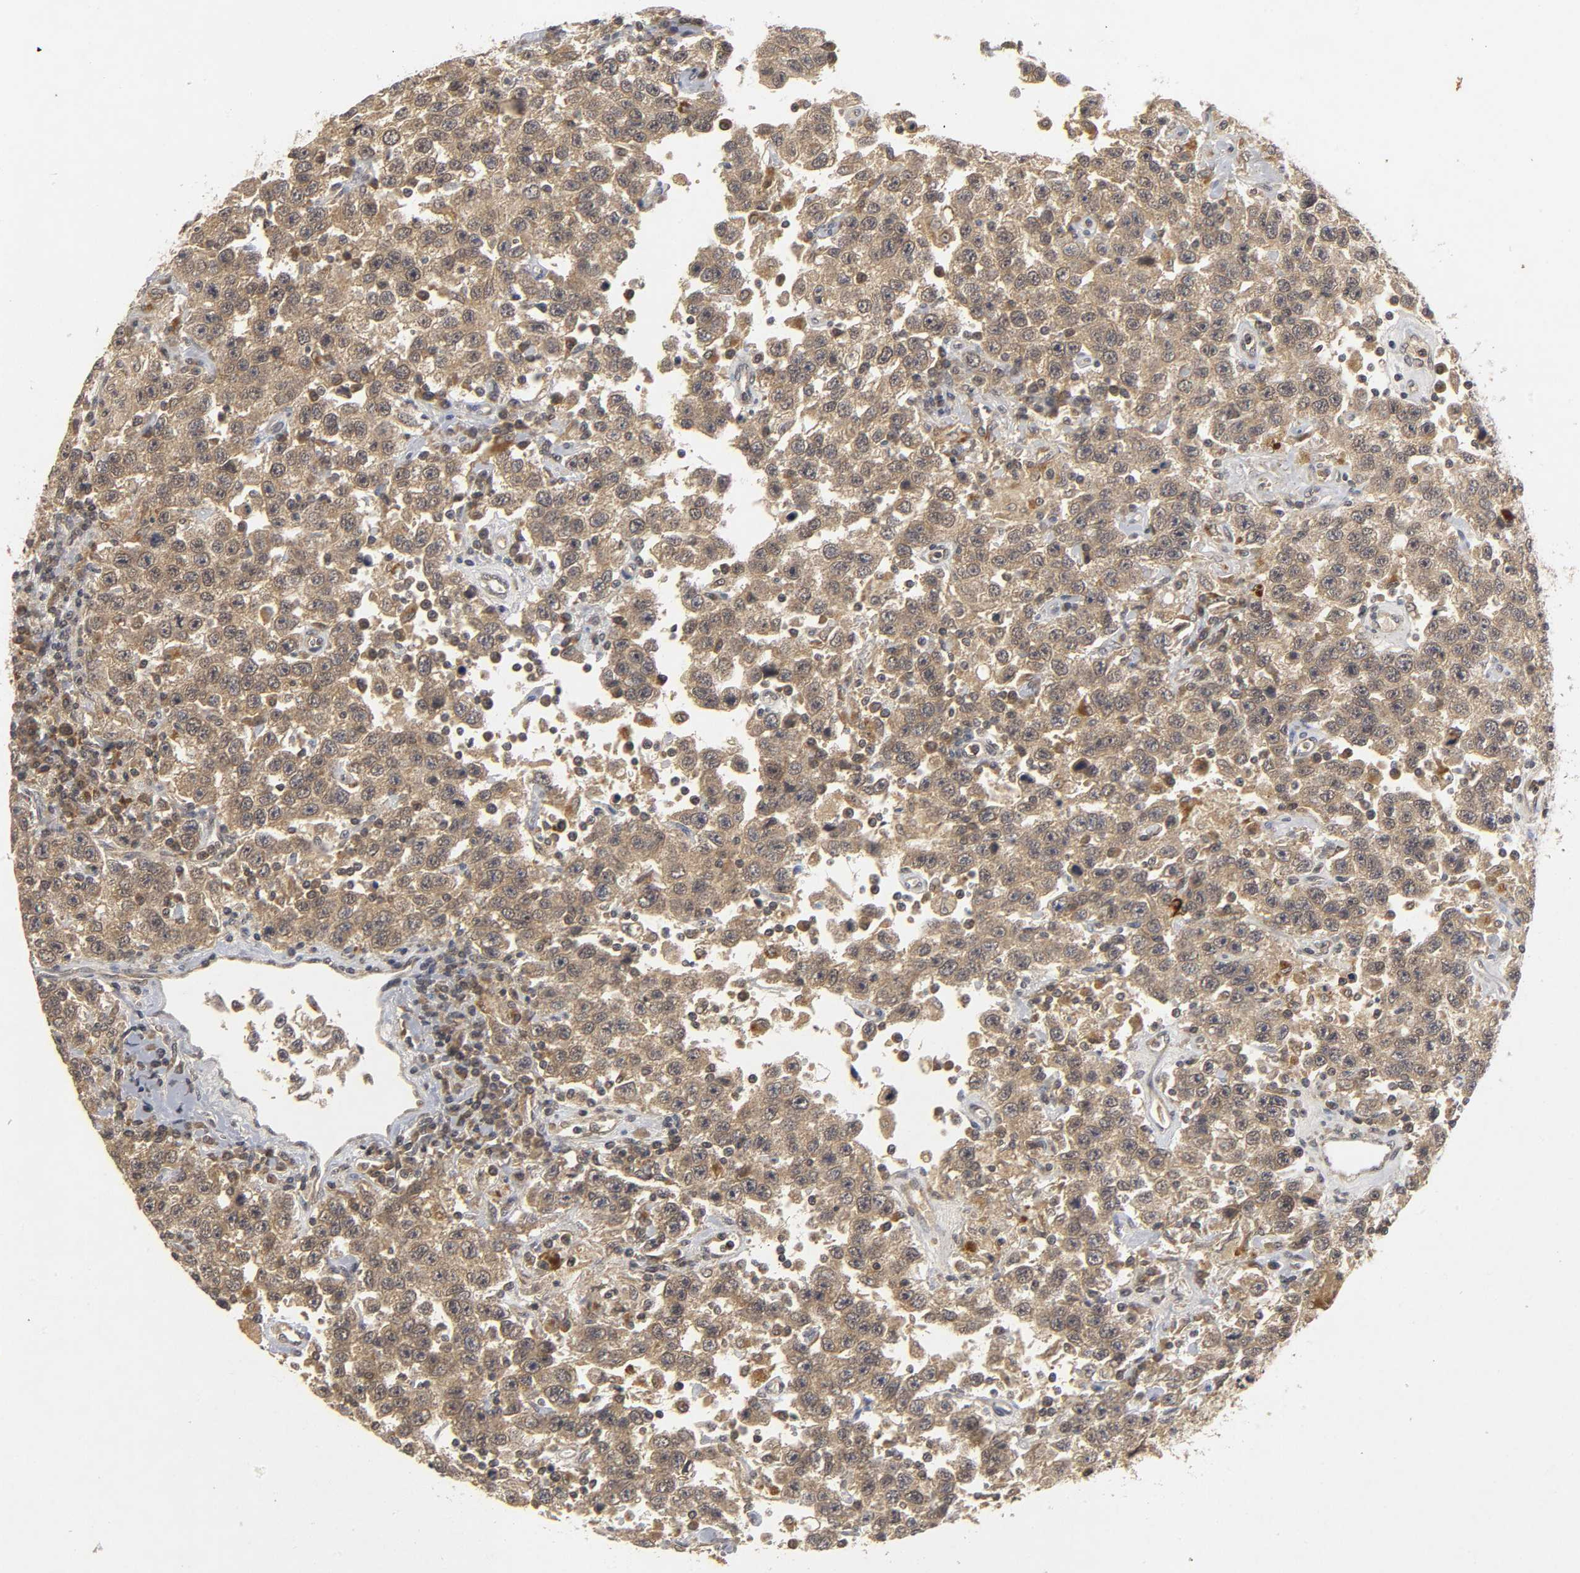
{"staining": {"intensity": "weak", "quantity": ">75%", "location": "cytoplasmic/membranous"}, "tissue": "testis cancer", "cell_type": "Tumor cells", "image_type": "cancer", "snomed": [{"axis": "morphology", "description": "Seminoma, NOS"}, {"axis": "topography", "description": "Testis"}], "caption": "High-power microscopy captured an immunohistochemistry (IHC) micrograph of testis cancer, revealing weak cytoplasmic/membranous expression in approximately >75% of tumor cells.", "gene": "TRAF6", "patient": {"sex": "male", "age": 41}}